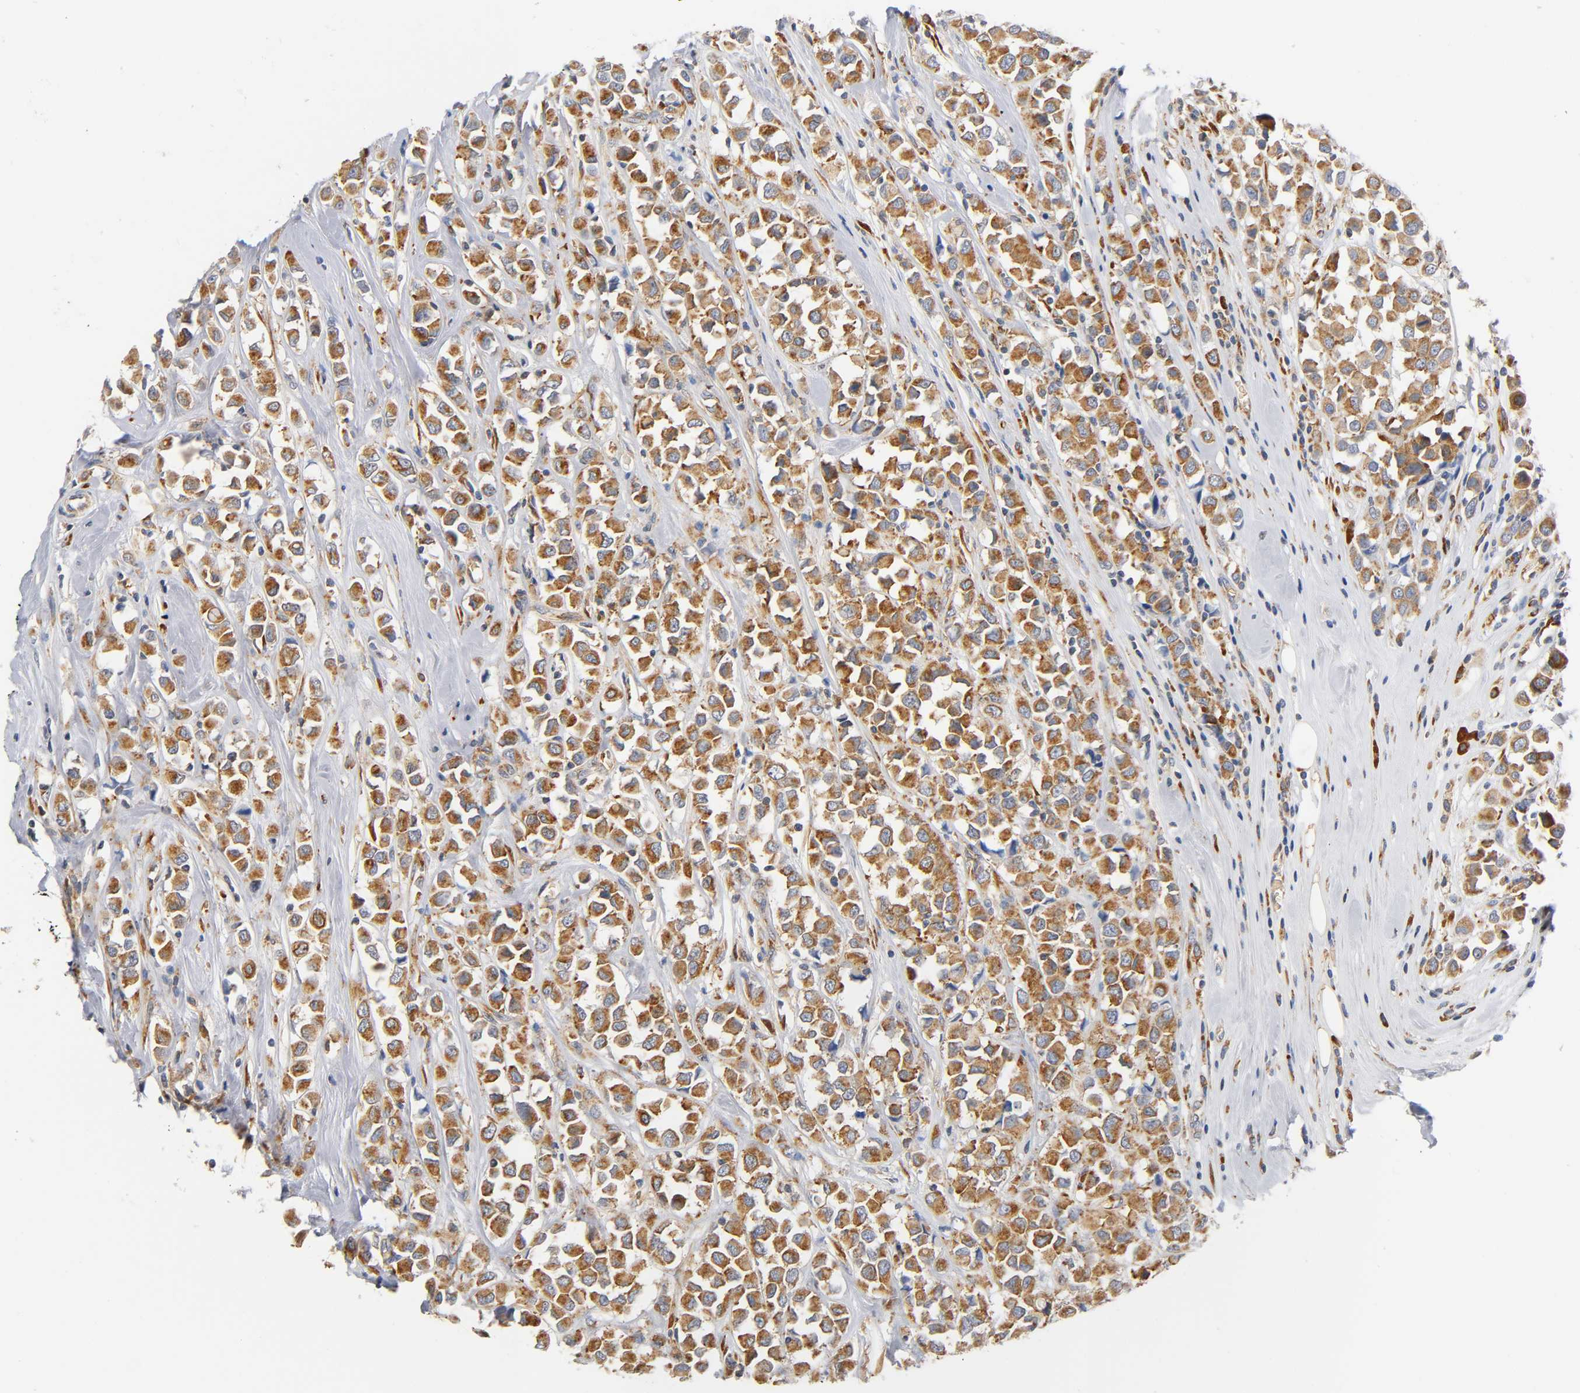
{"staining": {"intensity": "moderate", "quantity": "25%-75%", "location": "cytoplasmic/membranous"}, "tissue": "breast cancer", "cell_type": "Tumor cells", "image_type": "cancer", "snomed": [{"axis": "morphology", "description": "Duct carcinoma"}, {"axis": "topography", "description": "Breast"}], "caption": "Immunohistochemical staining of human breast cancer (invasive ductal carcinoma) displays medium levels of moderate cytoplasmic/membranous positivity in about 25%-75% of tumor cells. Using DAB (3,3'-diaminobenzidine) (brown) and hematoxylin (blue) stains, captured at high magnification using brightfield microscopy.", "gene": "UCKL1", "patient": {"sex": "female", "age": 61}}